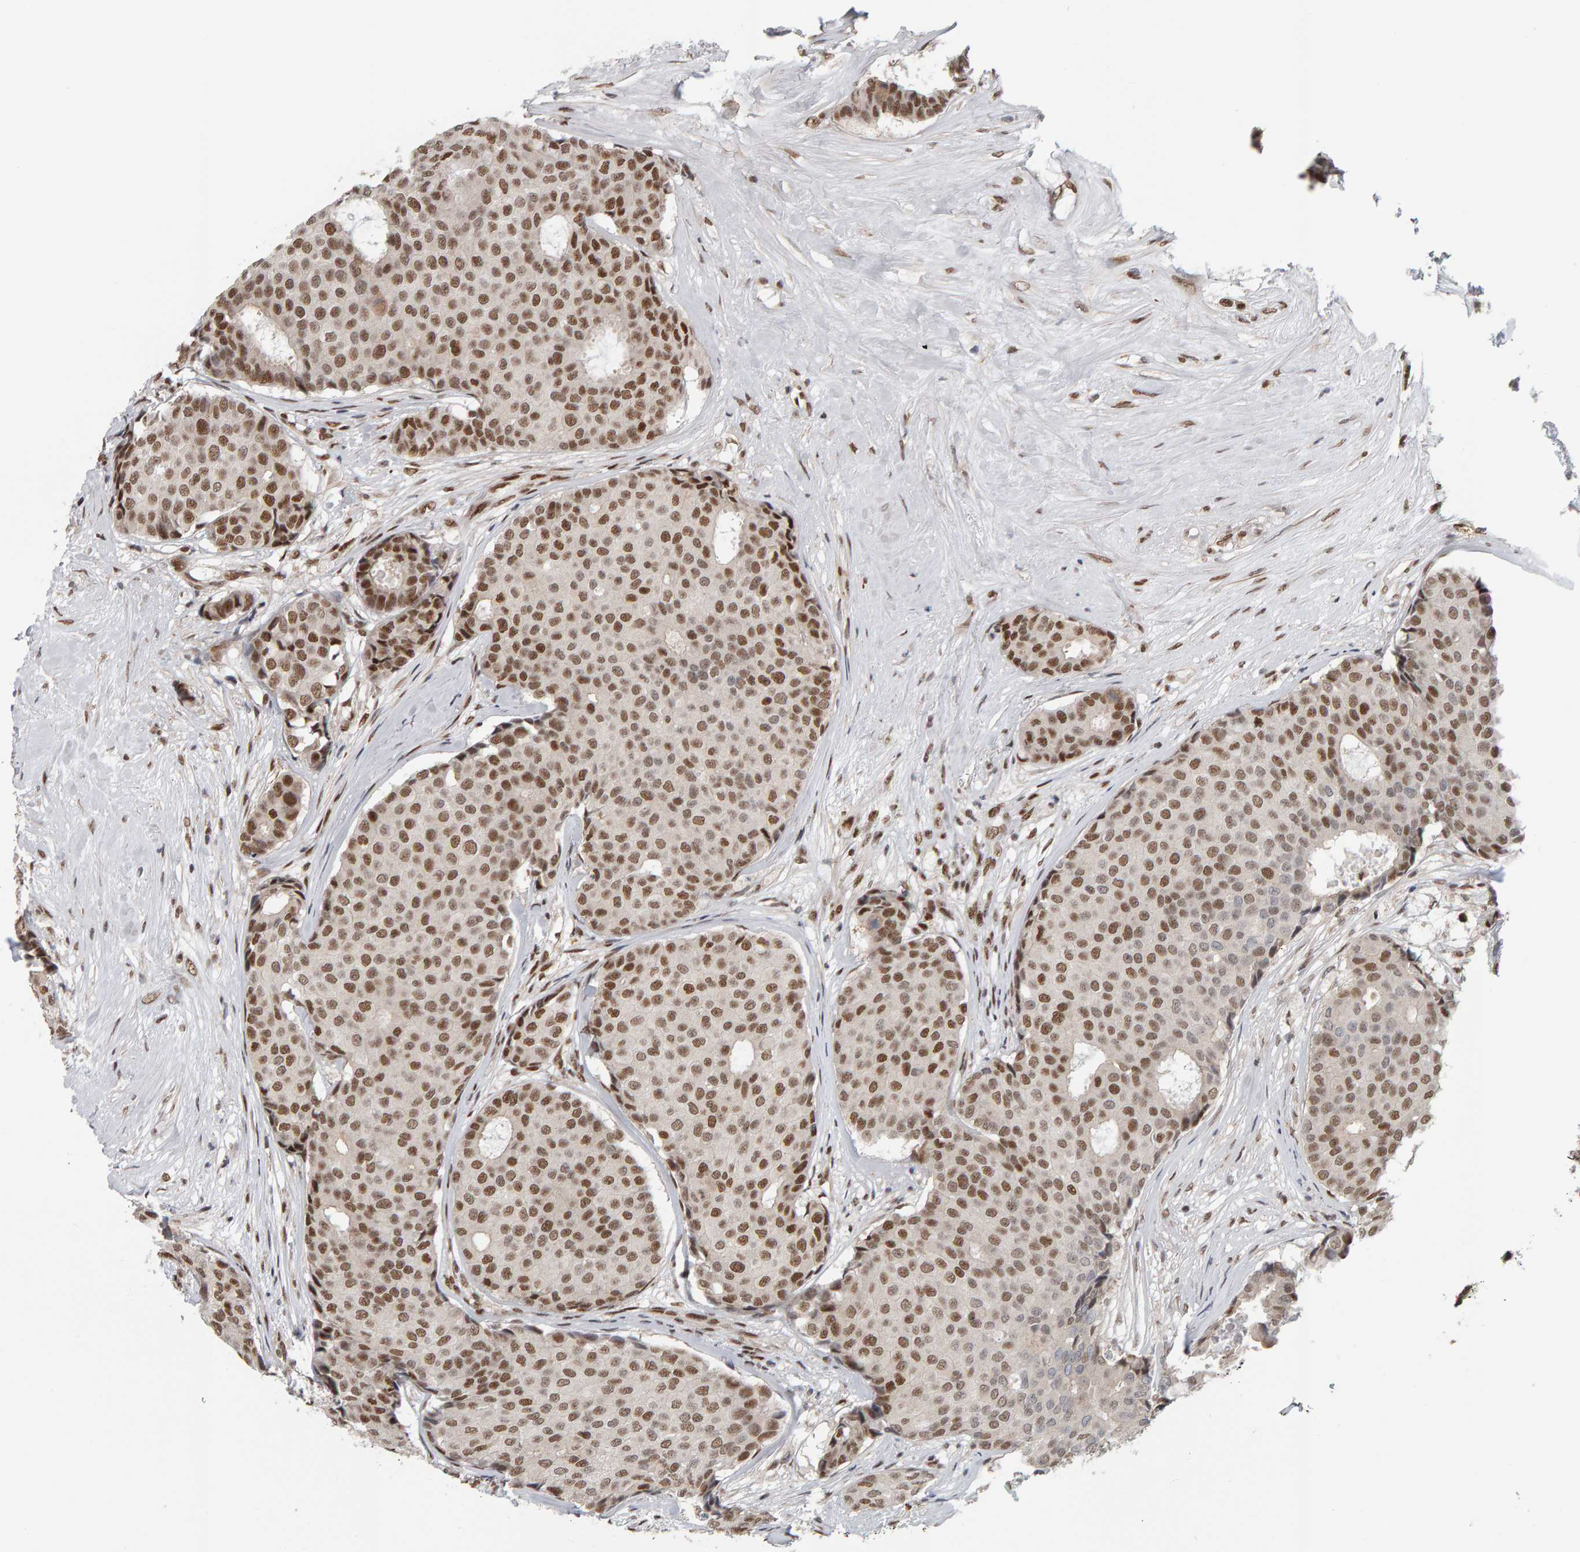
{"staining": {"intensity": "moderate", "quantity": ">75%", "location": "nuclear"}, "tissue": "breast cancer", "cell_type": "Tumor cells", "image_type": "cancer", "snomed": [{"axis": "morphology", "description": "Duct carcinoma"}, {"axis": "topography", "description": "Breast"}], "caption": "There is medium levels of moderate nuclear positivity in tumor cells of breast intraductal carcinoma, as demonstrated by immunohistochemical staining (brown color).", "gene": "ATF7IP", "patient": {"sex": "female", "age": 75}}